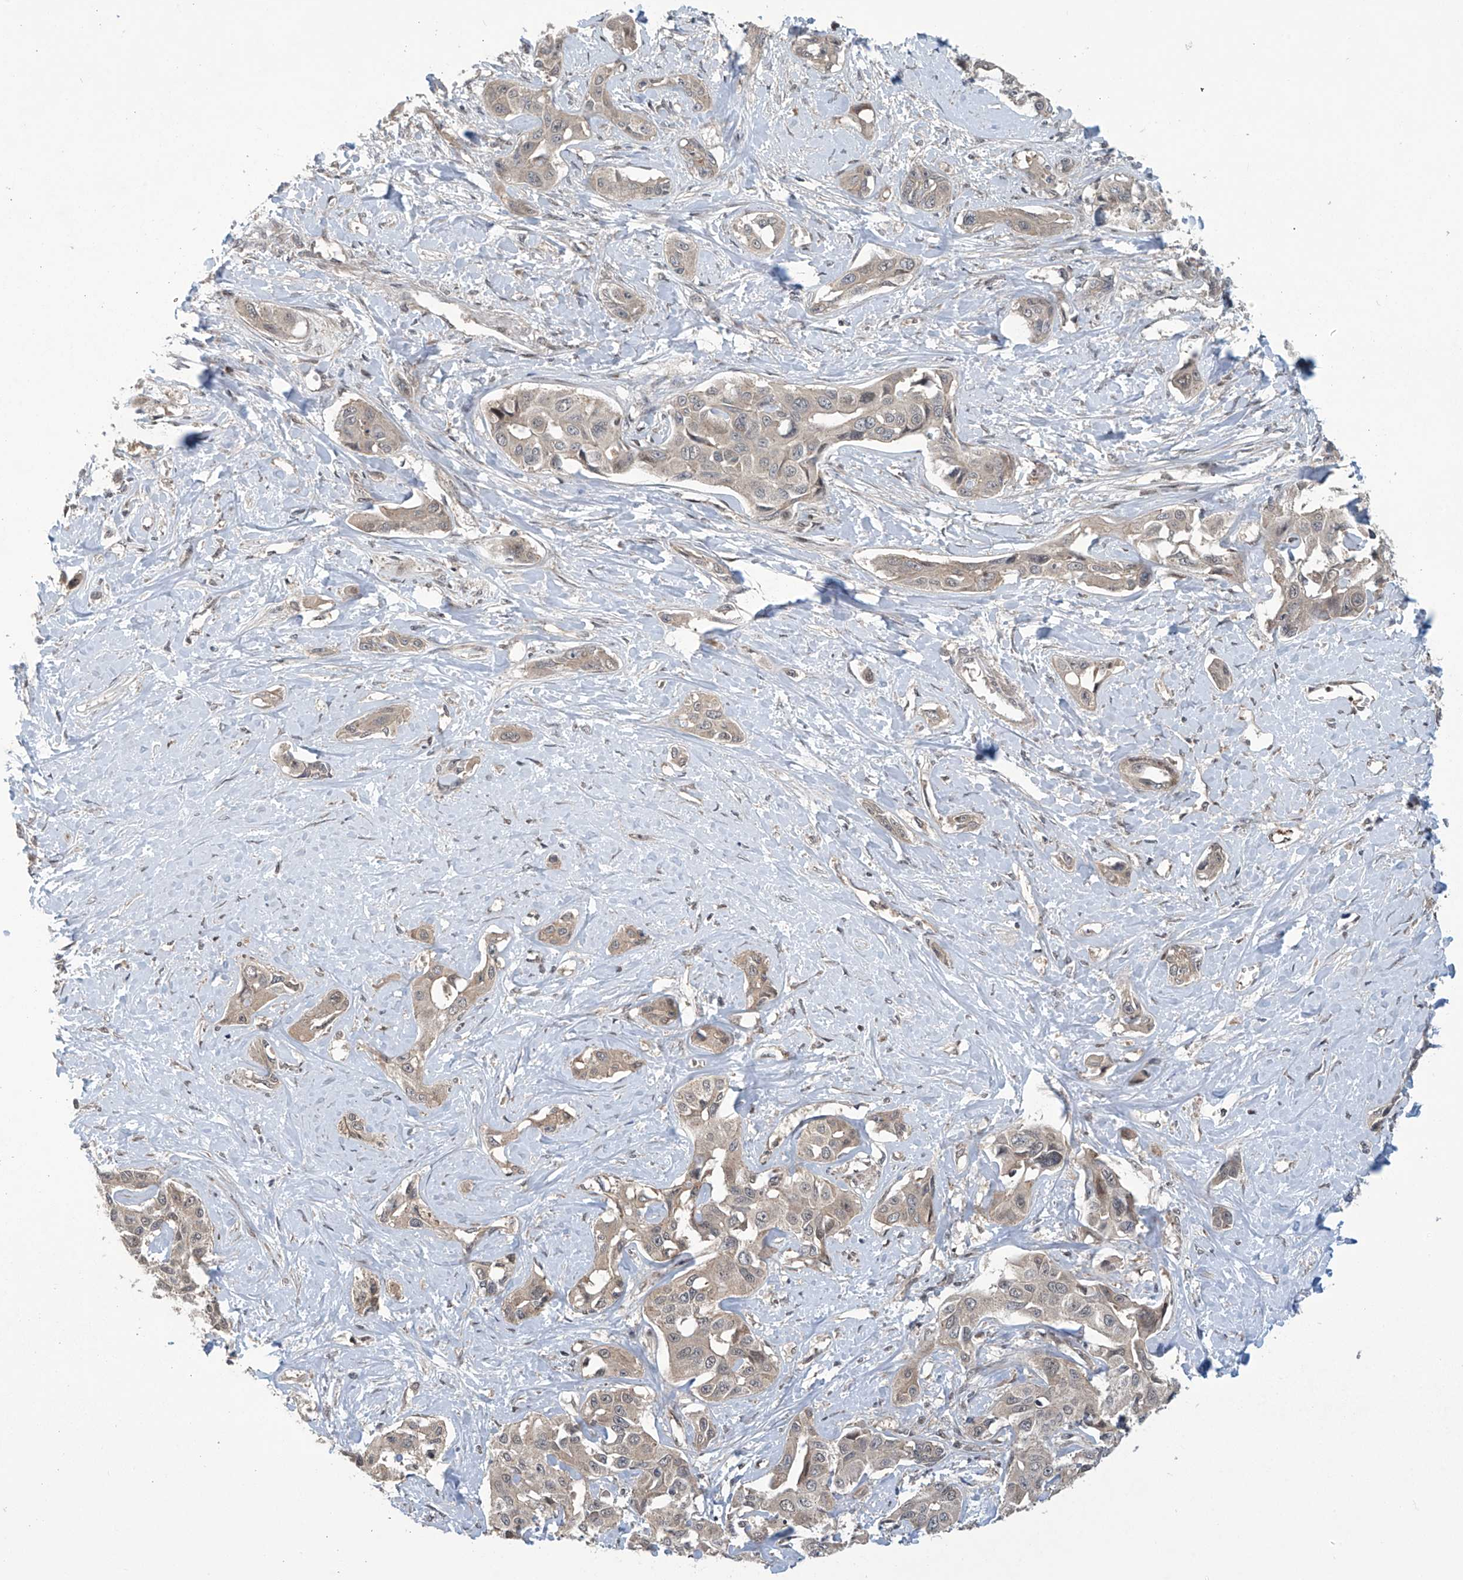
{"staining": {"intensity": "weak", "quantity": "<25%", "location": "cytoplasmic/membranous"}, "tissue": "liver cancer", "cell_type": "Tumor cells", "image_type": "cancer", "snomed": [{"axis": "morphology", "description": "Cholangiocarcinoma"}, {"axis": "topography", "description": "Liver"}], "caption": "Image shows no protein positivity in tumor cells of liver cancer tissue. Brightfield microscopy of immunohistochemistry stained with DAB (brown) and hematoxylin (blue), captured at high magnification.", "gene": "ABHD13", "patient": {"sex": "male", "age": 59}}